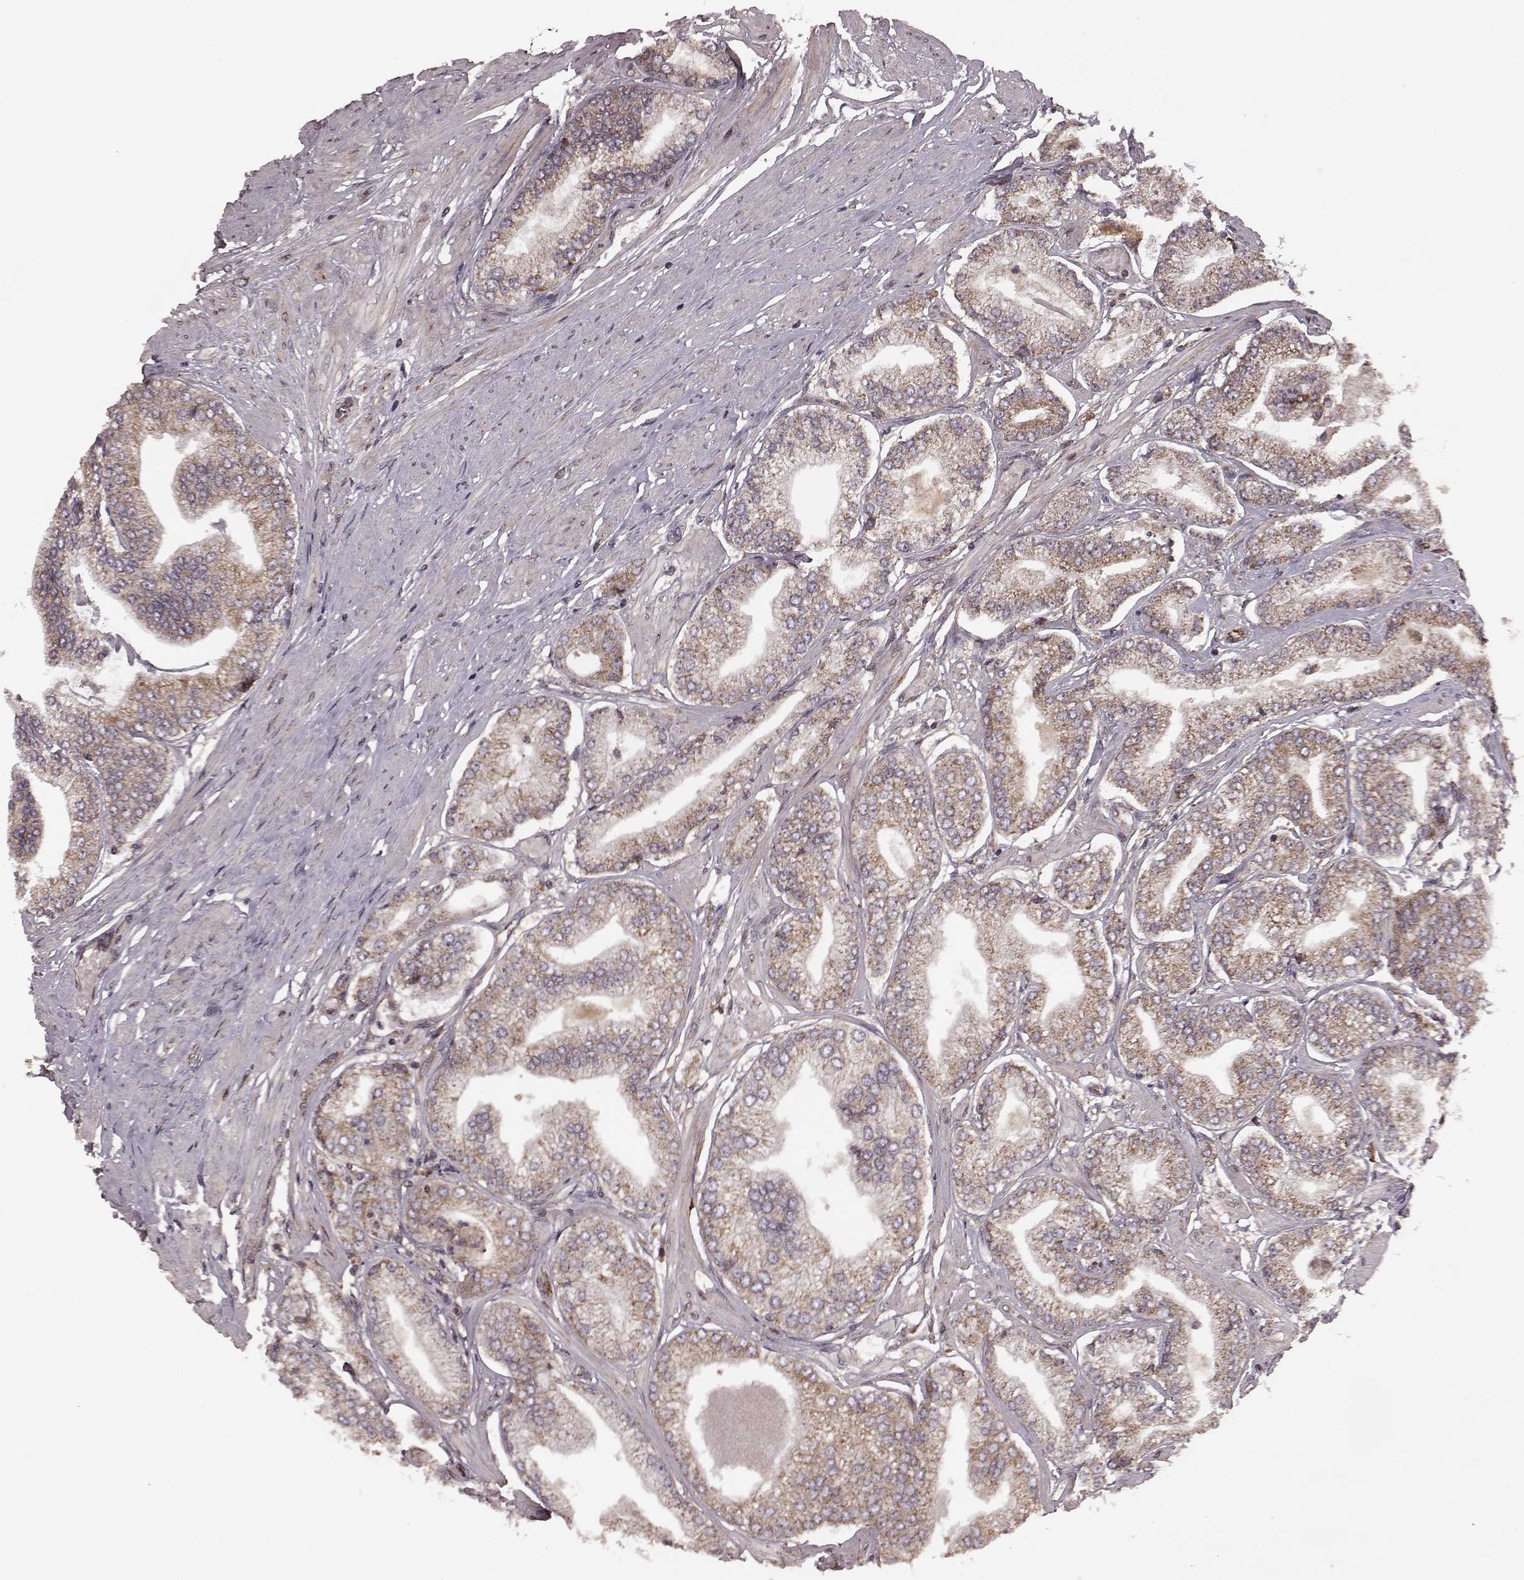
{"staining": {"intensity": "moderate", "quantity": ">75%", "location": "cytoplasmic/membranous"}, "tissue": "prostate cancer", "cell_type": "Tumor cells", "image_type": "cancer", "snomed": [{"axis": "morphology", "description": "Adenocarcinoma, Low grade"}, {"axis": "topography", "description": "Prostate"}], "caption": "There is medium levels of moderate cytoplasmic/membranous positivity in tumor cells of low-grade adenocarcinoma (prostate), as demonstrated by immunohistochemical staining (brown color).", "gene": "AGPAT1", "patient": {"sex": "male", "age": 55}}